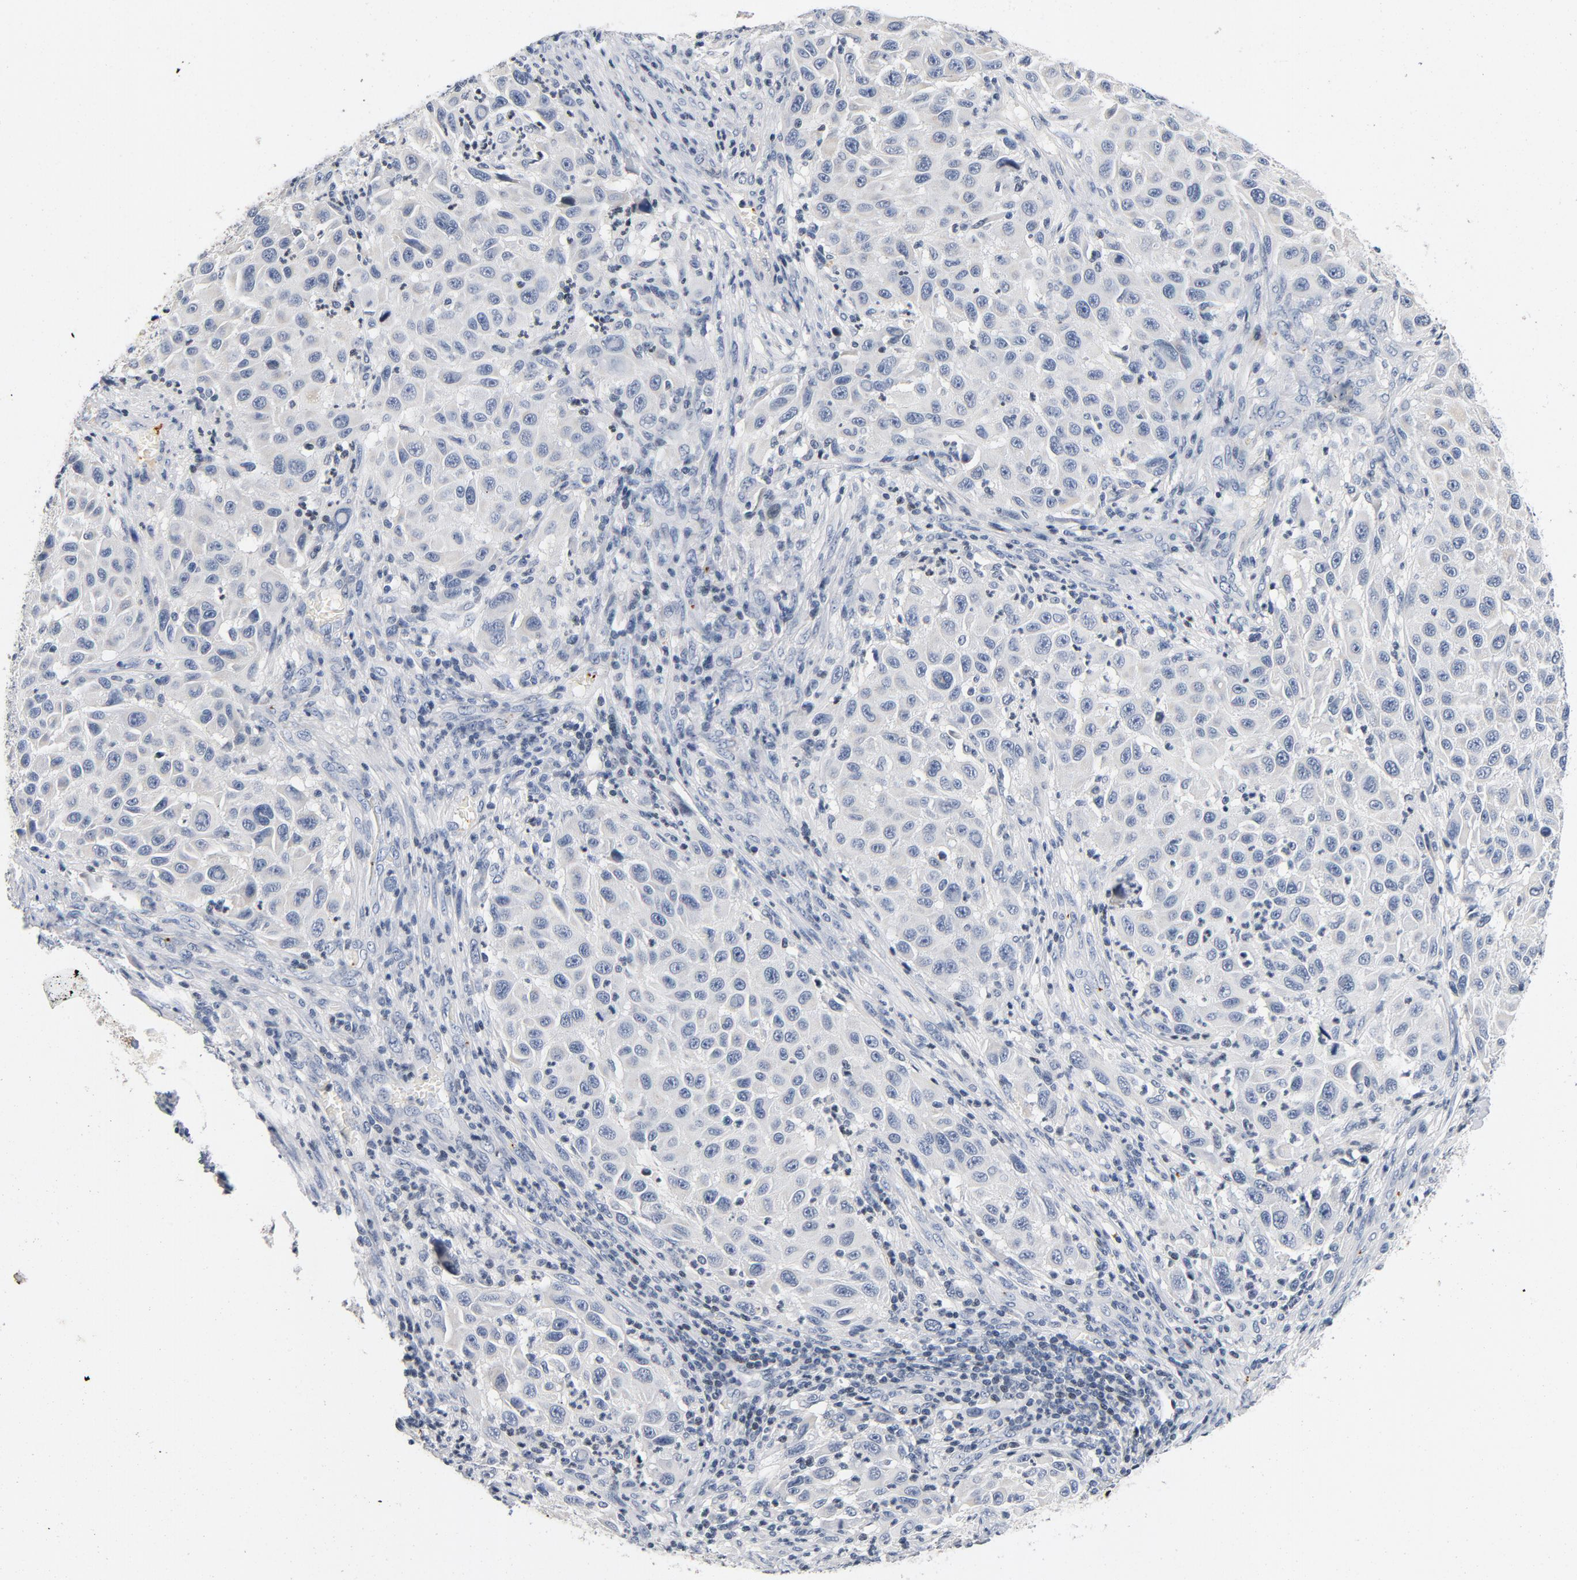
{"staining": {"intensity": "negative", "quantity": "none", "location": "none"}, "tissue": "melanoma", "cell_type": "Tumor cells", "image_type": "cancer", "snomed": [{"axis": "morphology", "description": "Malignant melanoma, Metastatic site"}, {"axis": "topography", "description": "Lymph node"}], "caption": "Tumor cells are negative for brown protein staining in melanoma.", "gene": "PIM1", "patient": {"sex": "male", "age": 61}}